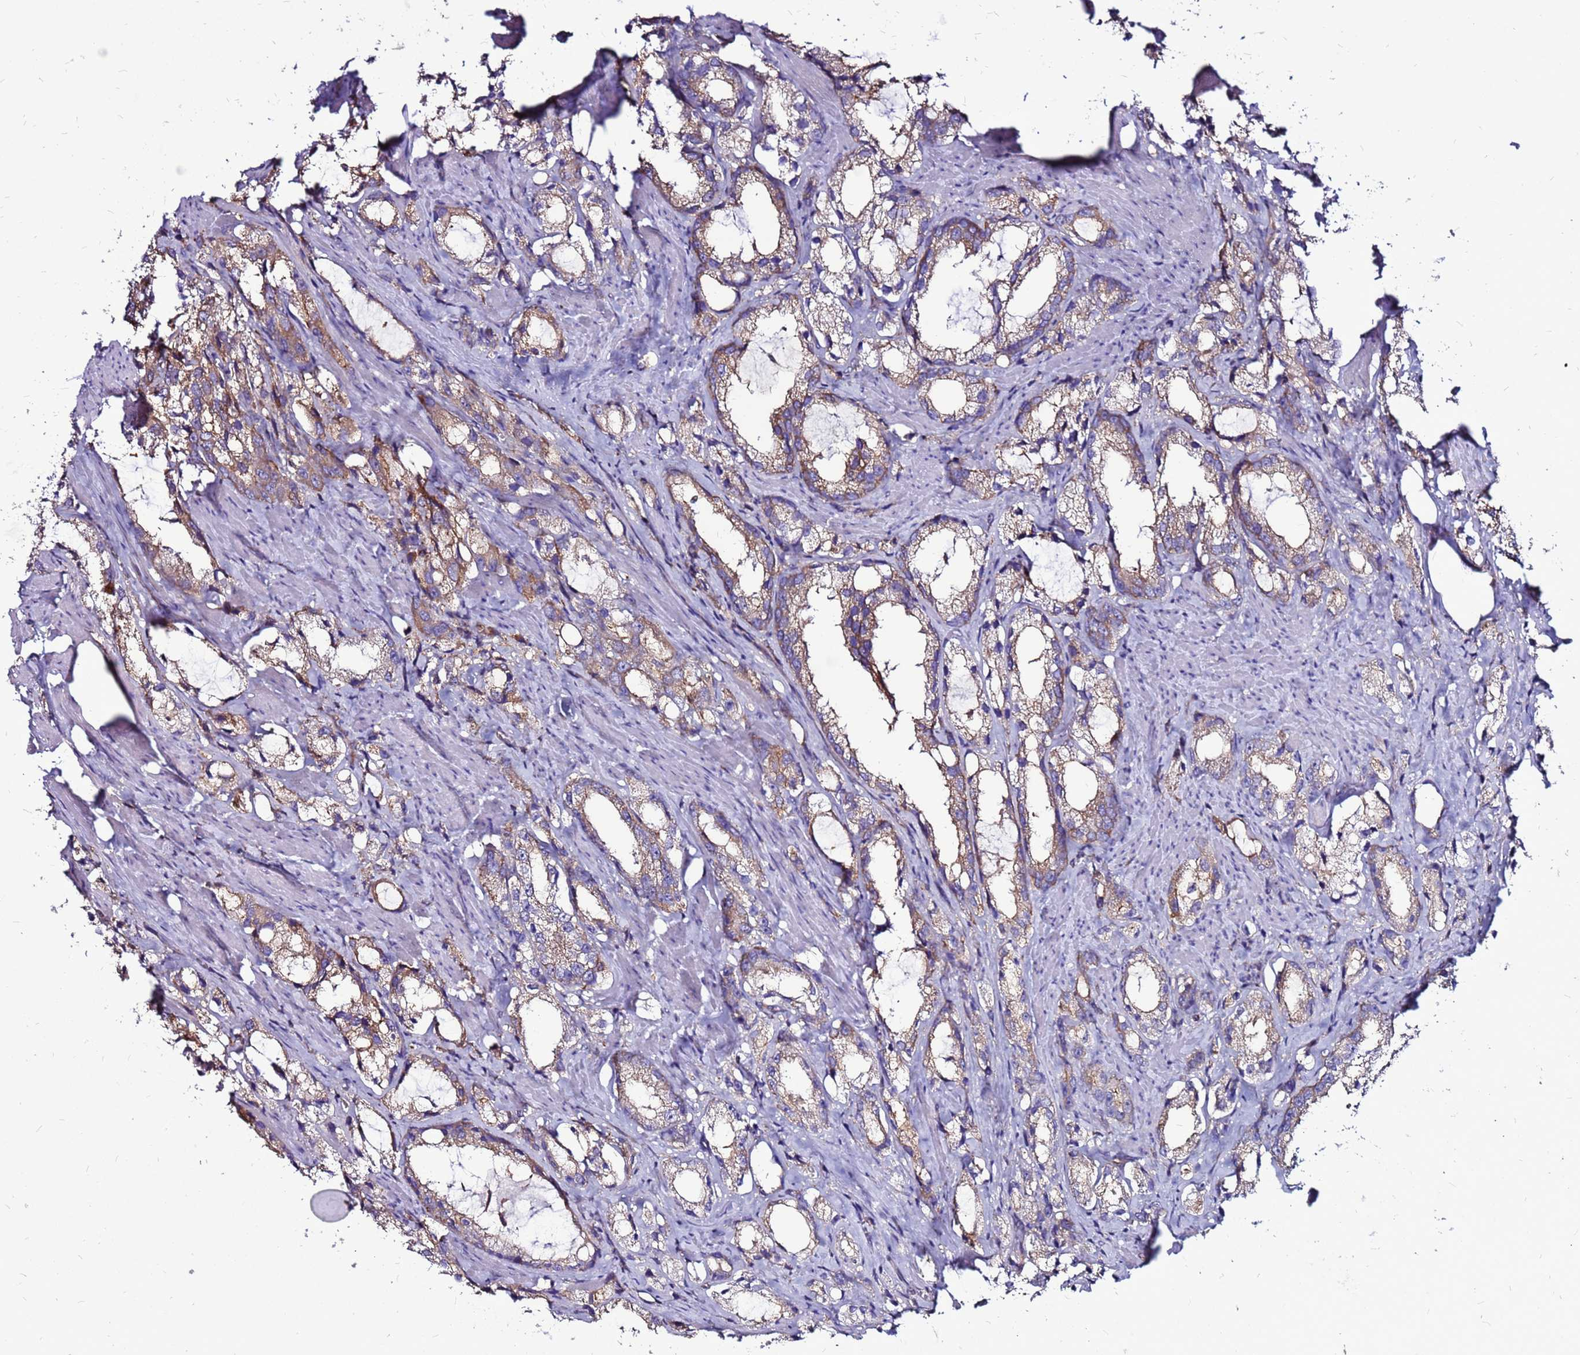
{"staining": {"intensity": "moderate", "quantity": ">75%", "location": "cytoplasmic/membranous"}, "tissue": "prostate cancer", "cell_type": "Tumor cells", "image_type": "cancer", "snomed": [{"axis": "morphology", "description": "Adenocarcinoma, High grade"}, {"axis": "topography", "description": "Prostate"}], "caption": "Adenocarcinoma (high-grade) (prostate) was stained to show a protein in brown. There is medium levels of moderate cytoplasmic/membranous staining in approximately >75% of tumor cells. (Brightfield microscopy of DAB IHC at high magnification).", "gene": "NRN1L", "patient": {"sex": "male", "age": 66}}